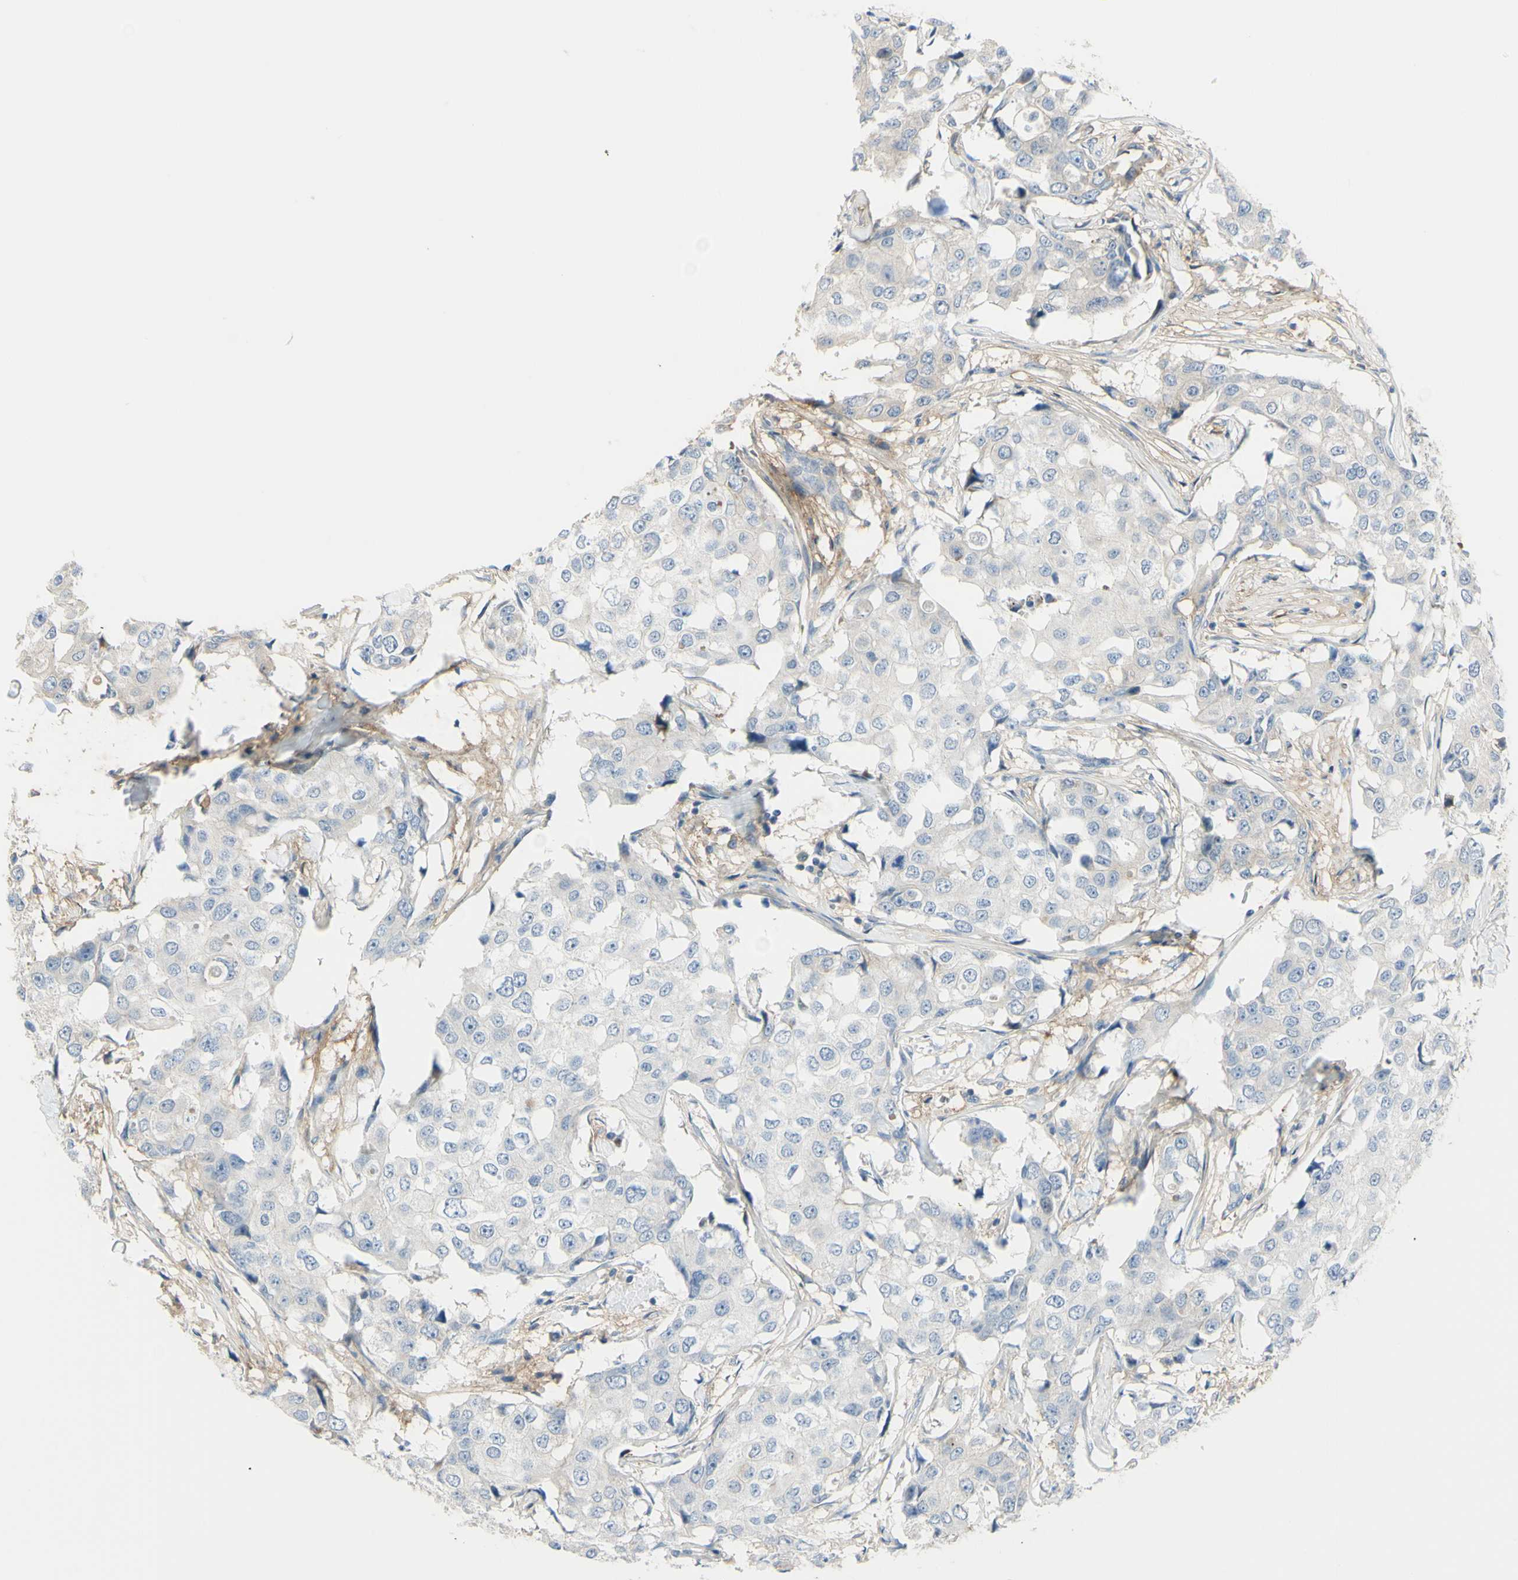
{"staining": {"intensity": "negative", "quantity": "none", "location": "none"}, "tissue": "breast cancer", "cell_type": "Tumor cells", "image_type": "cancer", "snomed": [{"axis": "morphology", "description": "Duct carcinoma"}, {"axis": "topography", "description": "Breast"}], "caption": "Breast invasive ductal carcinoma was stained to show a protein in brown. There is no significant positivity in tumor cells.", "gene": "NCBP2L", "patient": {"sex": "female", "age": 27}}